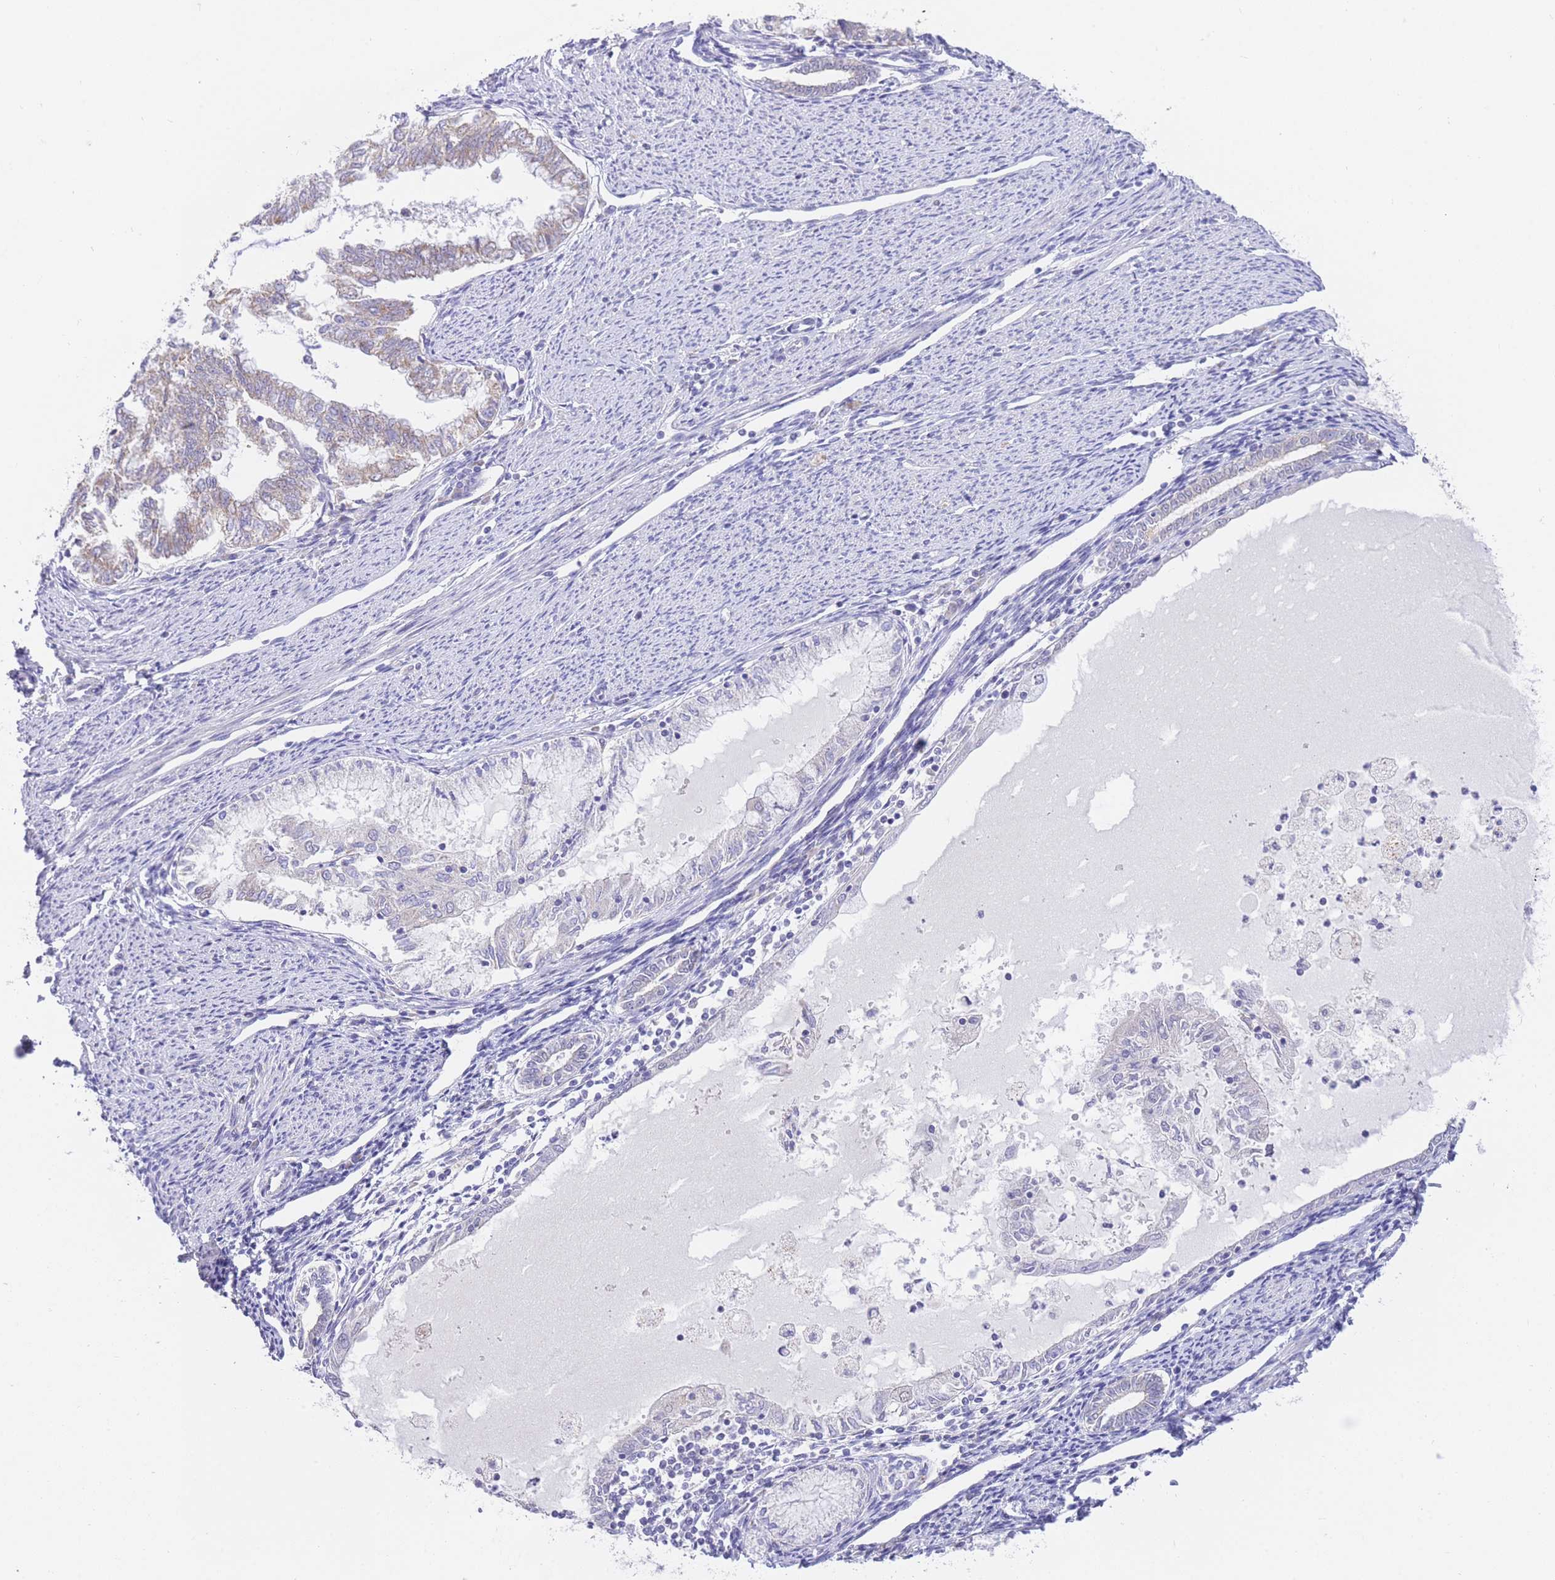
{"staining": {"intensity": "weak", "quantity": "25%-75%", "location": "cytoplasmic/membranous"}, "tissue": "endometrial cancer", "cell_type": "Tumor cells", "image_type": "cancer", "snomed": [{"axis": "morphology", "description": "Adenocarcinoma, NOS"}, {"axis": "topography", "description": "Endometrium"}], "caption": "Endometrial adenocarcinoma stained for a protein reveals weak cytoplasmic/membranous positivity in tumor cells. (Stains: DAB (3,3'-diaminobenzidine) in brown, nuclei in blue, Microscopy: brightfield microscopy at high magnification).", "gene": "UBXN7", "patient": {"sex": "female", "age": 79}}